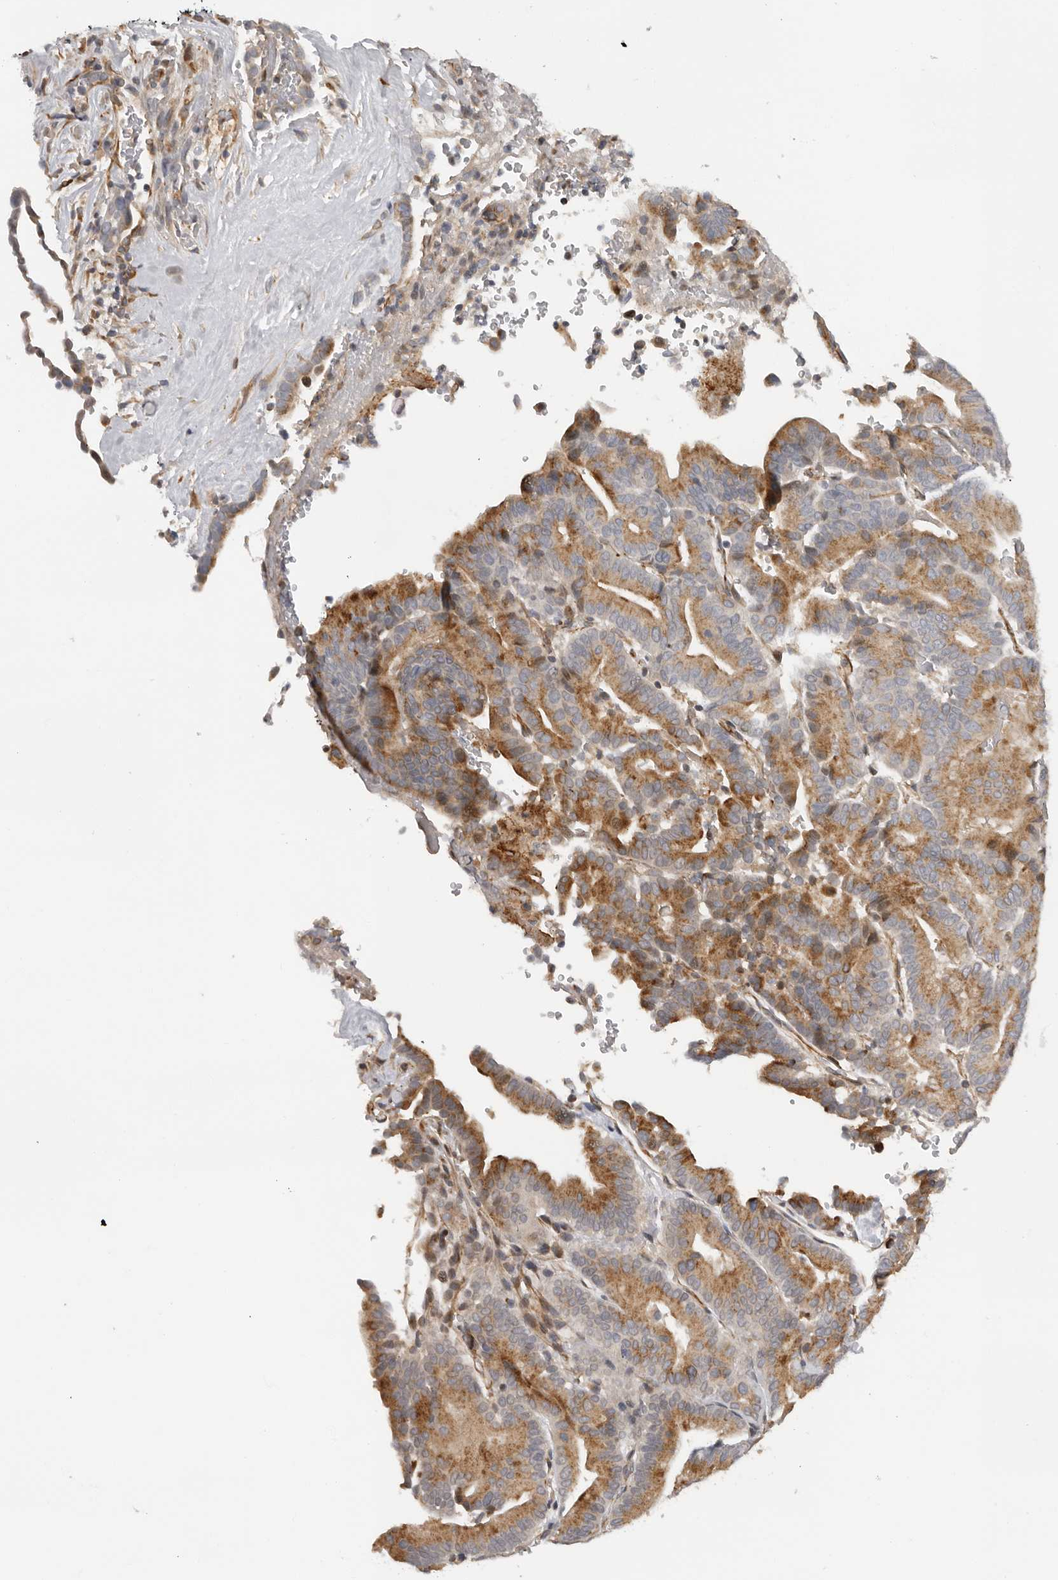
{"staining": {"intensity": "moderate", "quantity": ">75%", "location": "cytoplasmic/membranous"}, "tissue": "liver cancer", "cell_type": "Tumor cells", "image_type": "cancer", "snomed": [{"axis": "morphology", "description": "Cholangiocarcinoma"}, {"axis": "topography", "description": "Liver"}], "caption": "Tumor cells demonstrate medium levels of moderate cytoplasmic/membranous staining in approximately >75% of cells in human cholangiocarcinoma (liver).", "gene": "RNF157", "patient": {"sex": "female", "age": 75}}